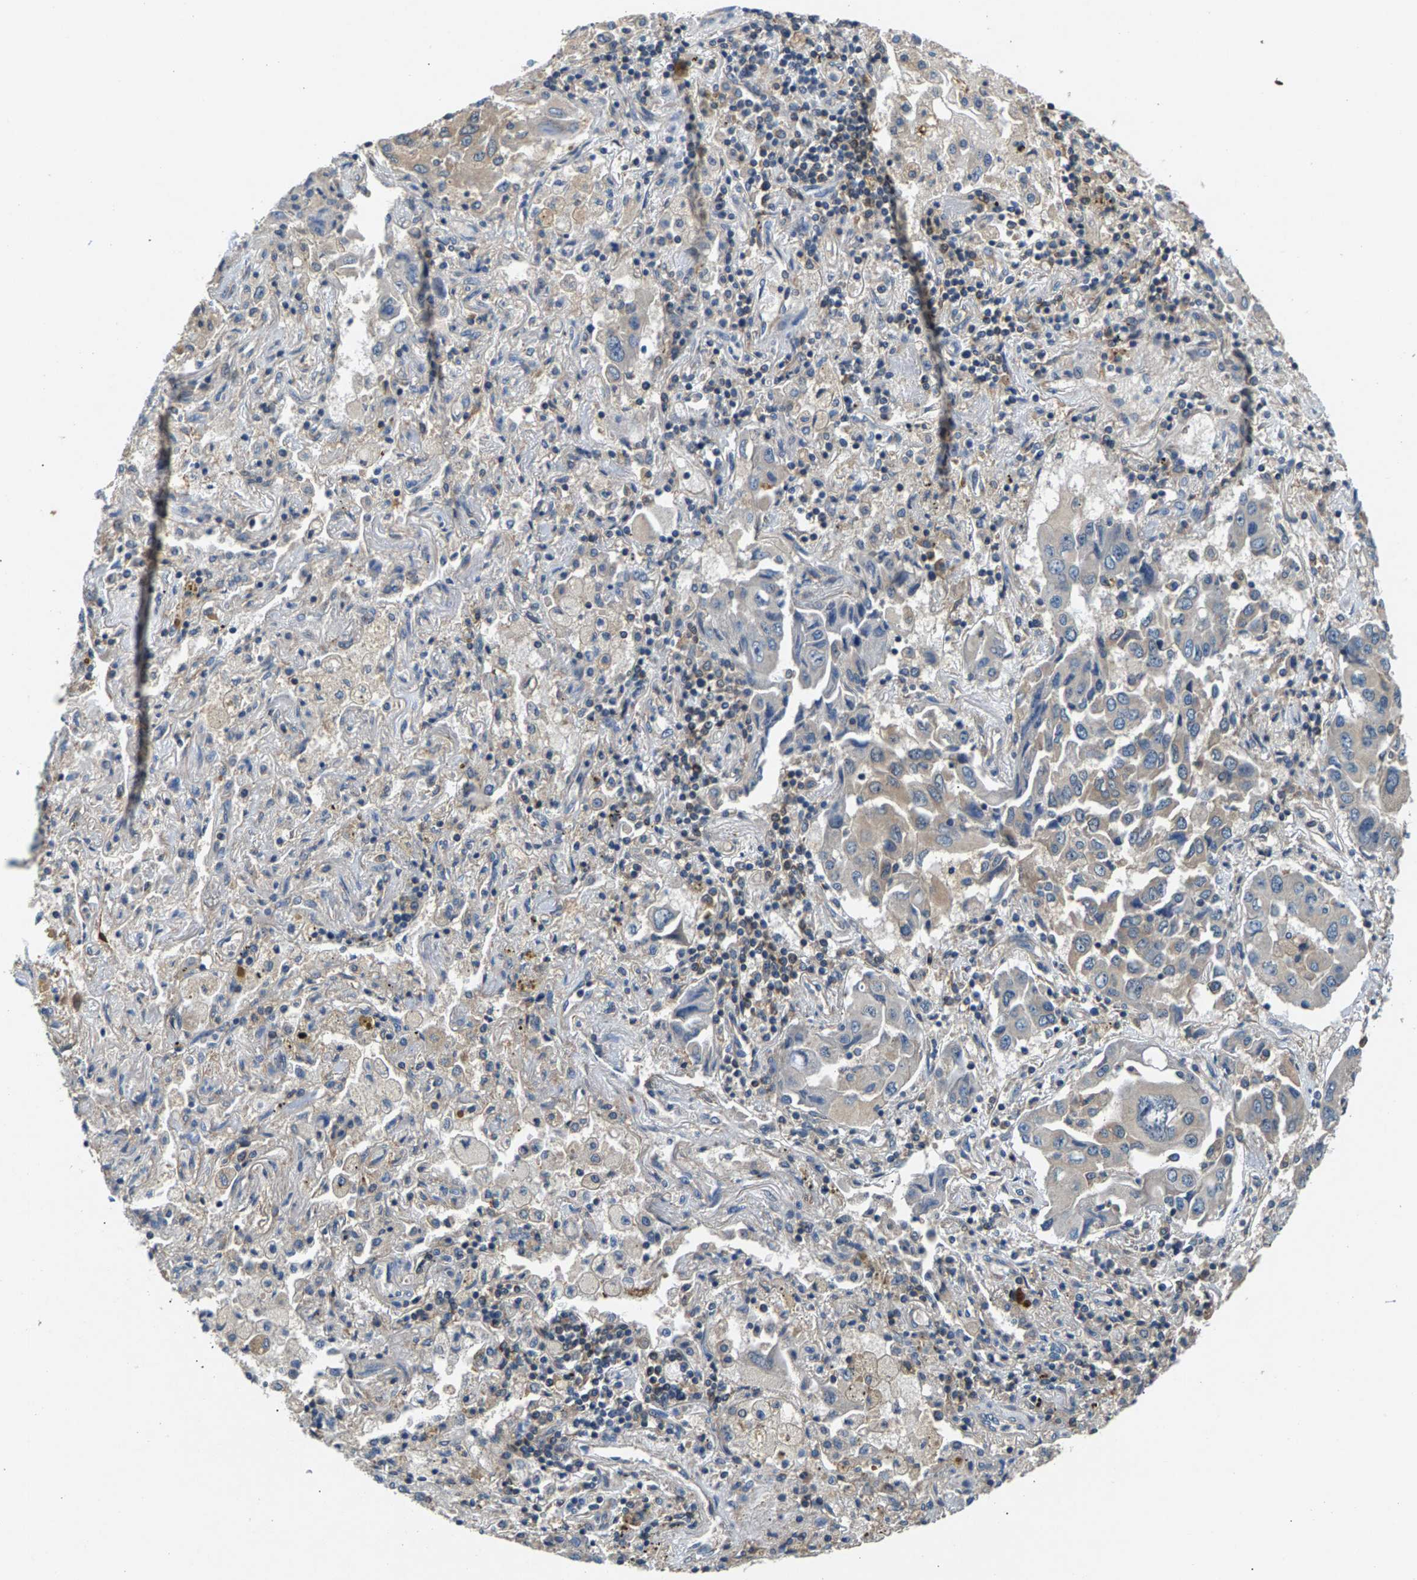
{"staining": {"intensity": "weak", "quantity": "<25%", "location": "cytoplasmic/membranous"}, "tissue": "lung cancer", "cell_type": "Tumor cells", "image_type": "cancer", "snomed": [{"axis": "morphology", "description": "Adenocarcinoma, NOS"}, {"axis": "topography", "description": "Lung"}], "caption": "This is an immunohistochemistry (IHC) histopathology image of lung adenocarcinoma. There is no positivity in tumor cells.", "gene": "NT5C", "patient": {"sex": "female", "age": 65}}